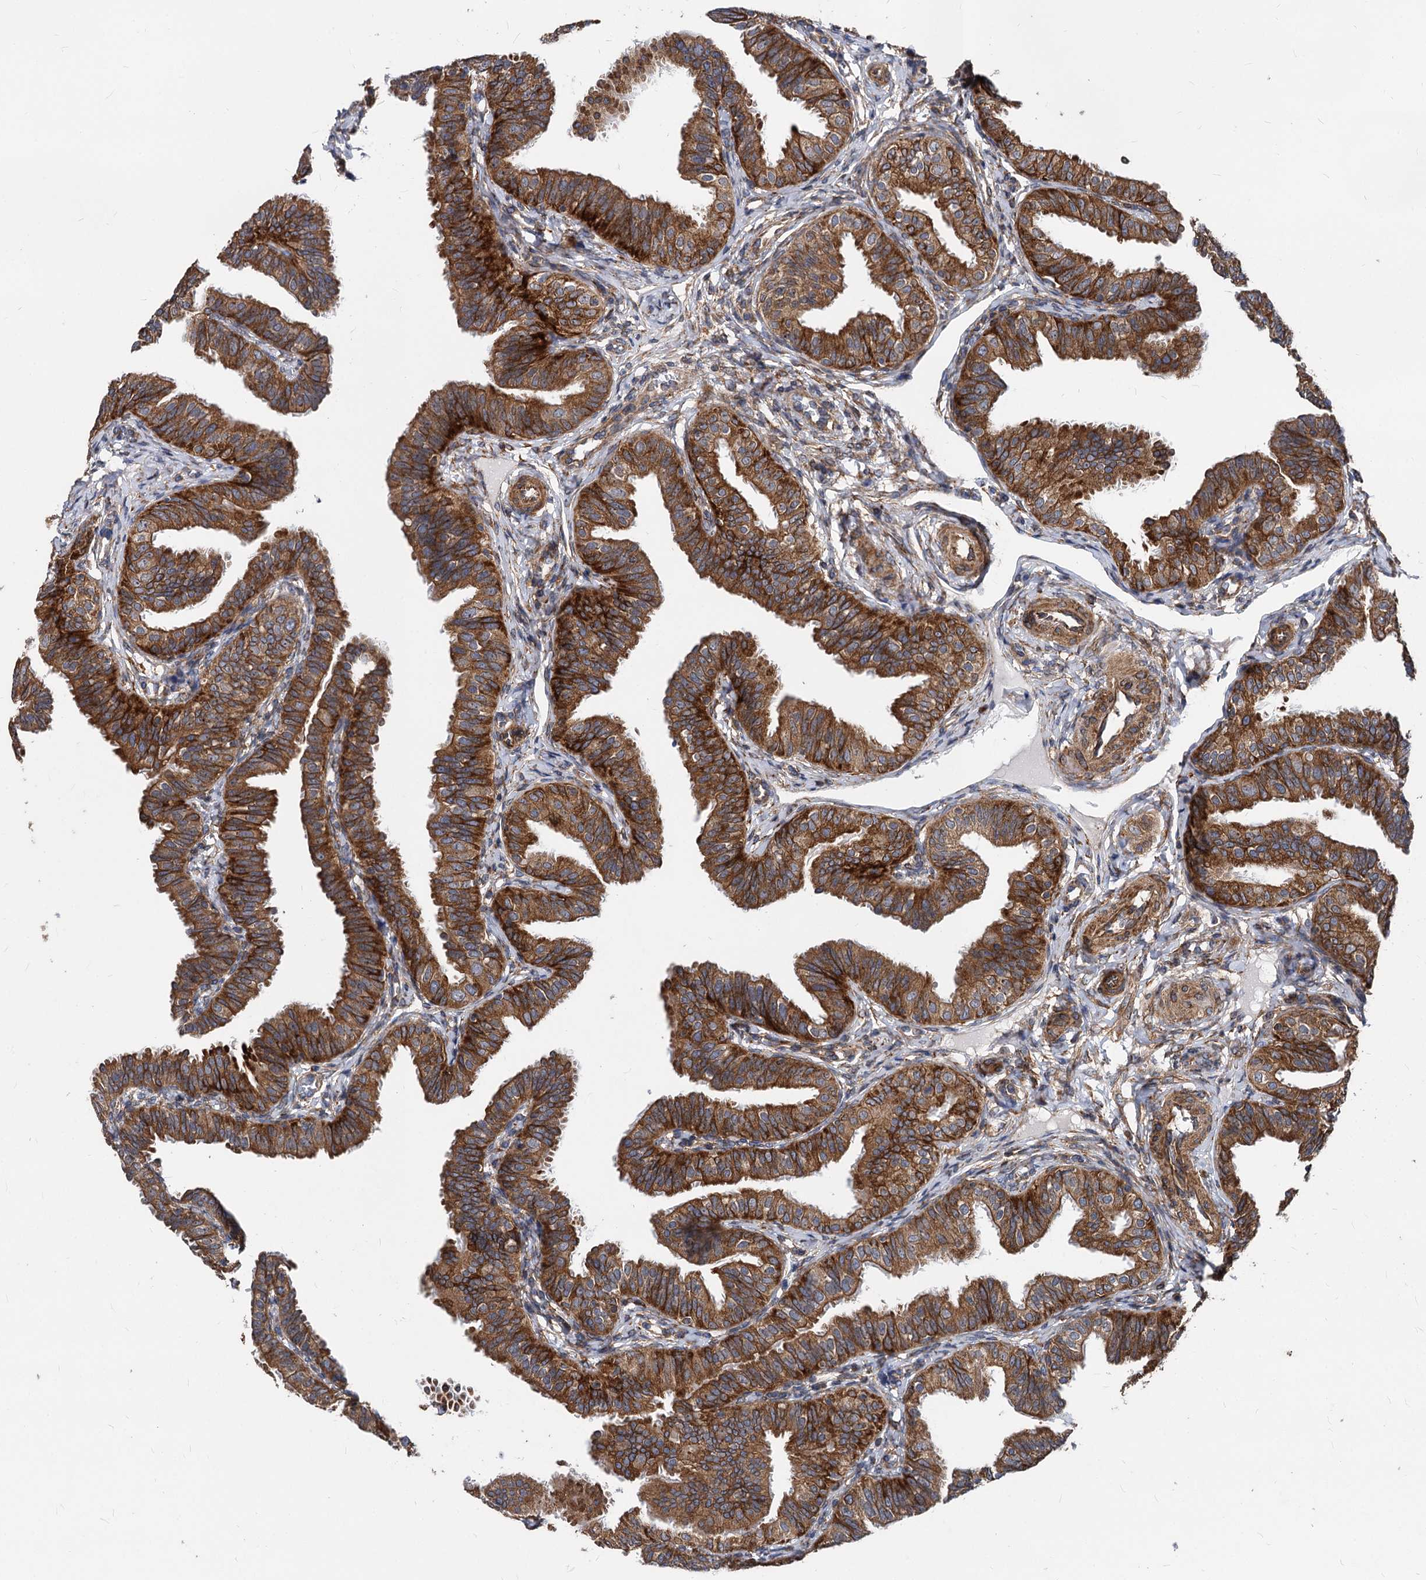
{"staining": {"intensity": "strong", "quantity": ">75%", "location": "cytoplasmic/membranous"}, "tissue": "fallopian tube", "cell_type": "Glandular cells", "image_type": "normal", "snomed": [{"axis": "morphology", "description": "Normal tissue, NOS"}, {"axis": "topography", "description": "Fallopian tube"}], "caption": "This photomicrograph reveals benign fallopian tube stained with immunohistochemistry (IHC) to label a protein in brown. The cytoplasmic/membranous of glandular cells show strong positivity for the protein. Nuclei are counter-stained blue.", "gene": "STIM1", "patient": {"sex": "female", "age": 35}}